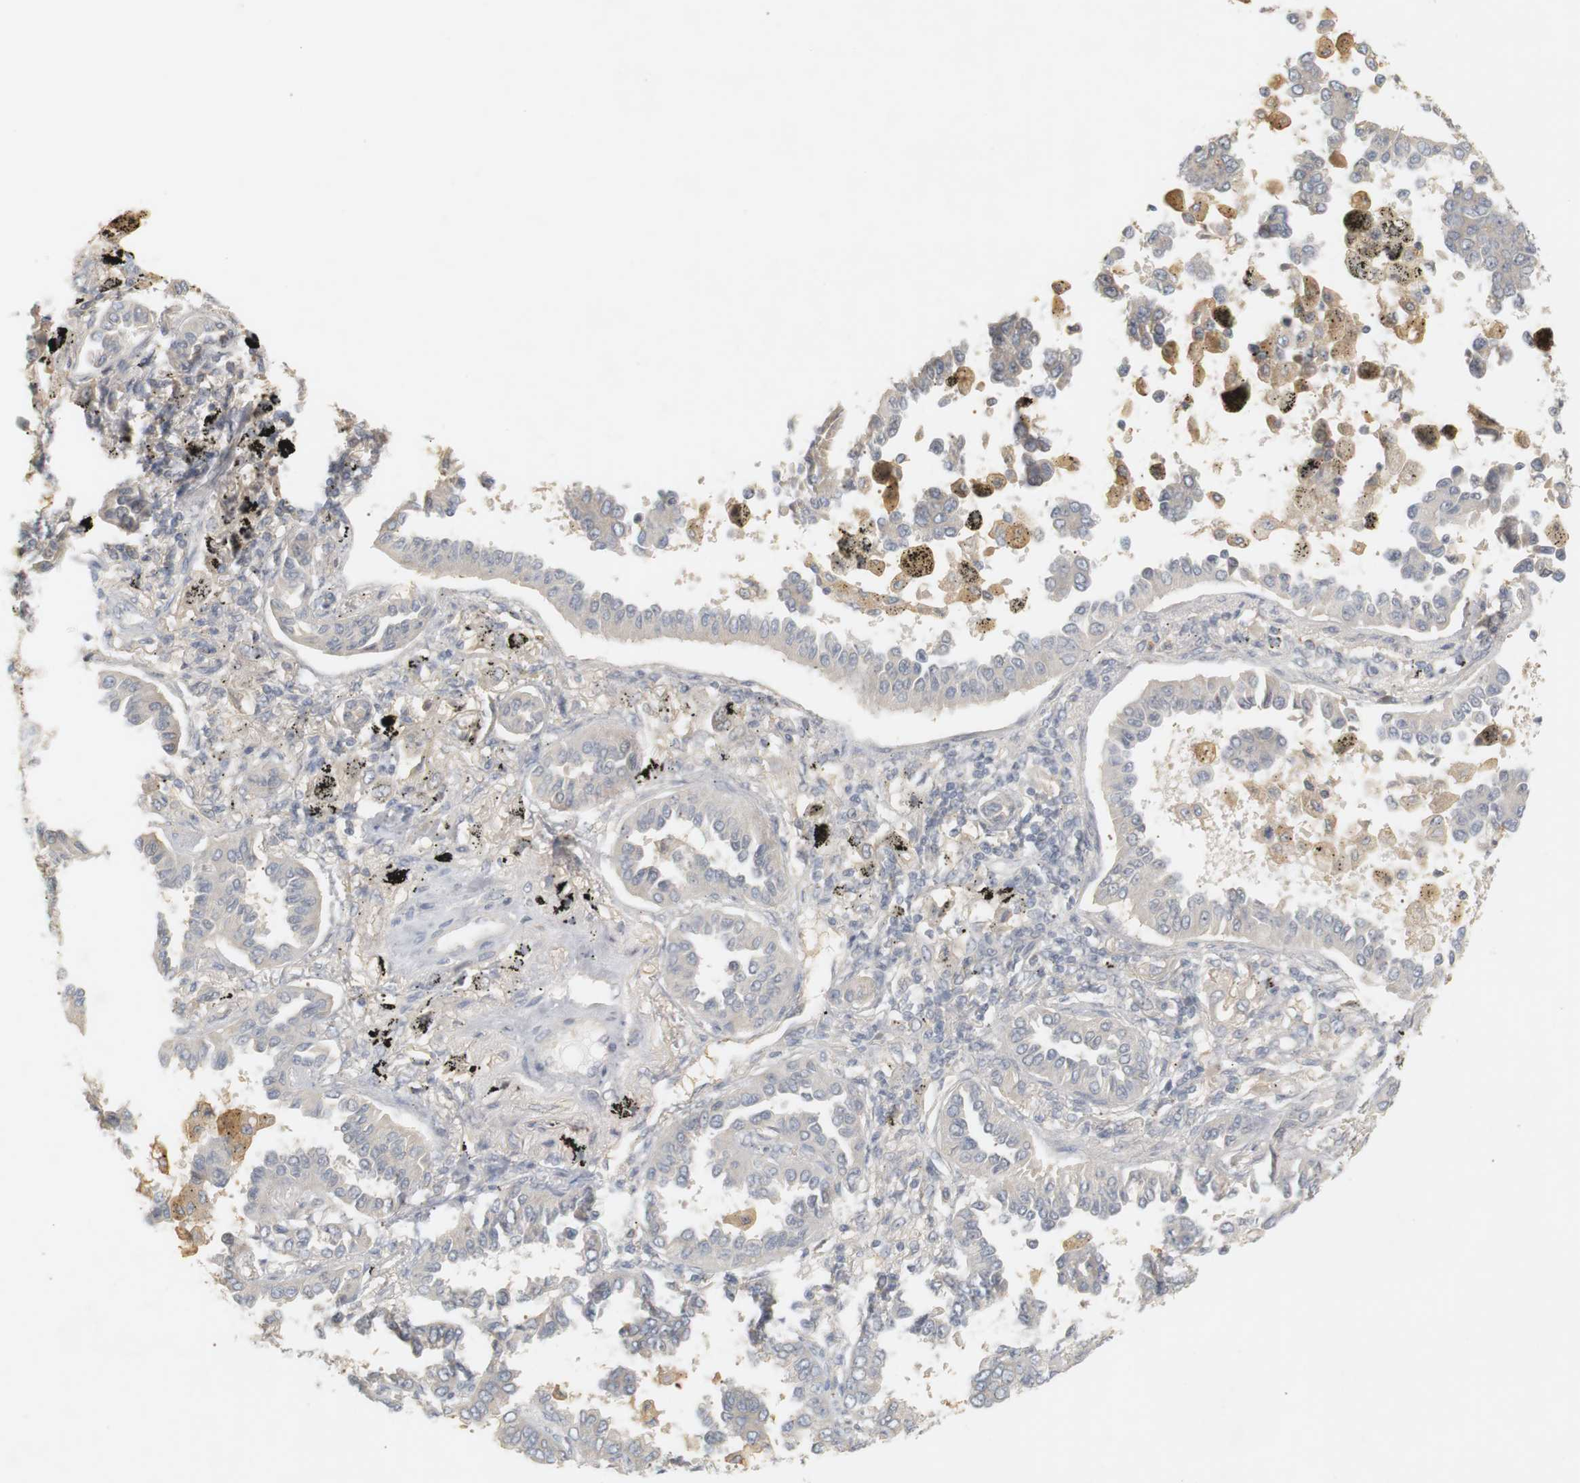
{"staining": {"intensity": "weak", "quantity": "<25%", "location": "cytoplasmic/membranous"}, "tissue": "lung cancer", "cell_type": "Tumor cells", "image_type": "cancer", "snomed": [{"axis": "morphology", "description": "Normal tissue, NOS"}, {"axis": "morphology", "description": "Adenocarcinoma, NOS"}, {"axis": "topography", "description": "Lung"}], "caption": "Lung cancer was stained to show a protein in brown. There is no significant expression in tumor cells.", "gene": "RTN3", "patient": {"sex": "male", "age": 59}}